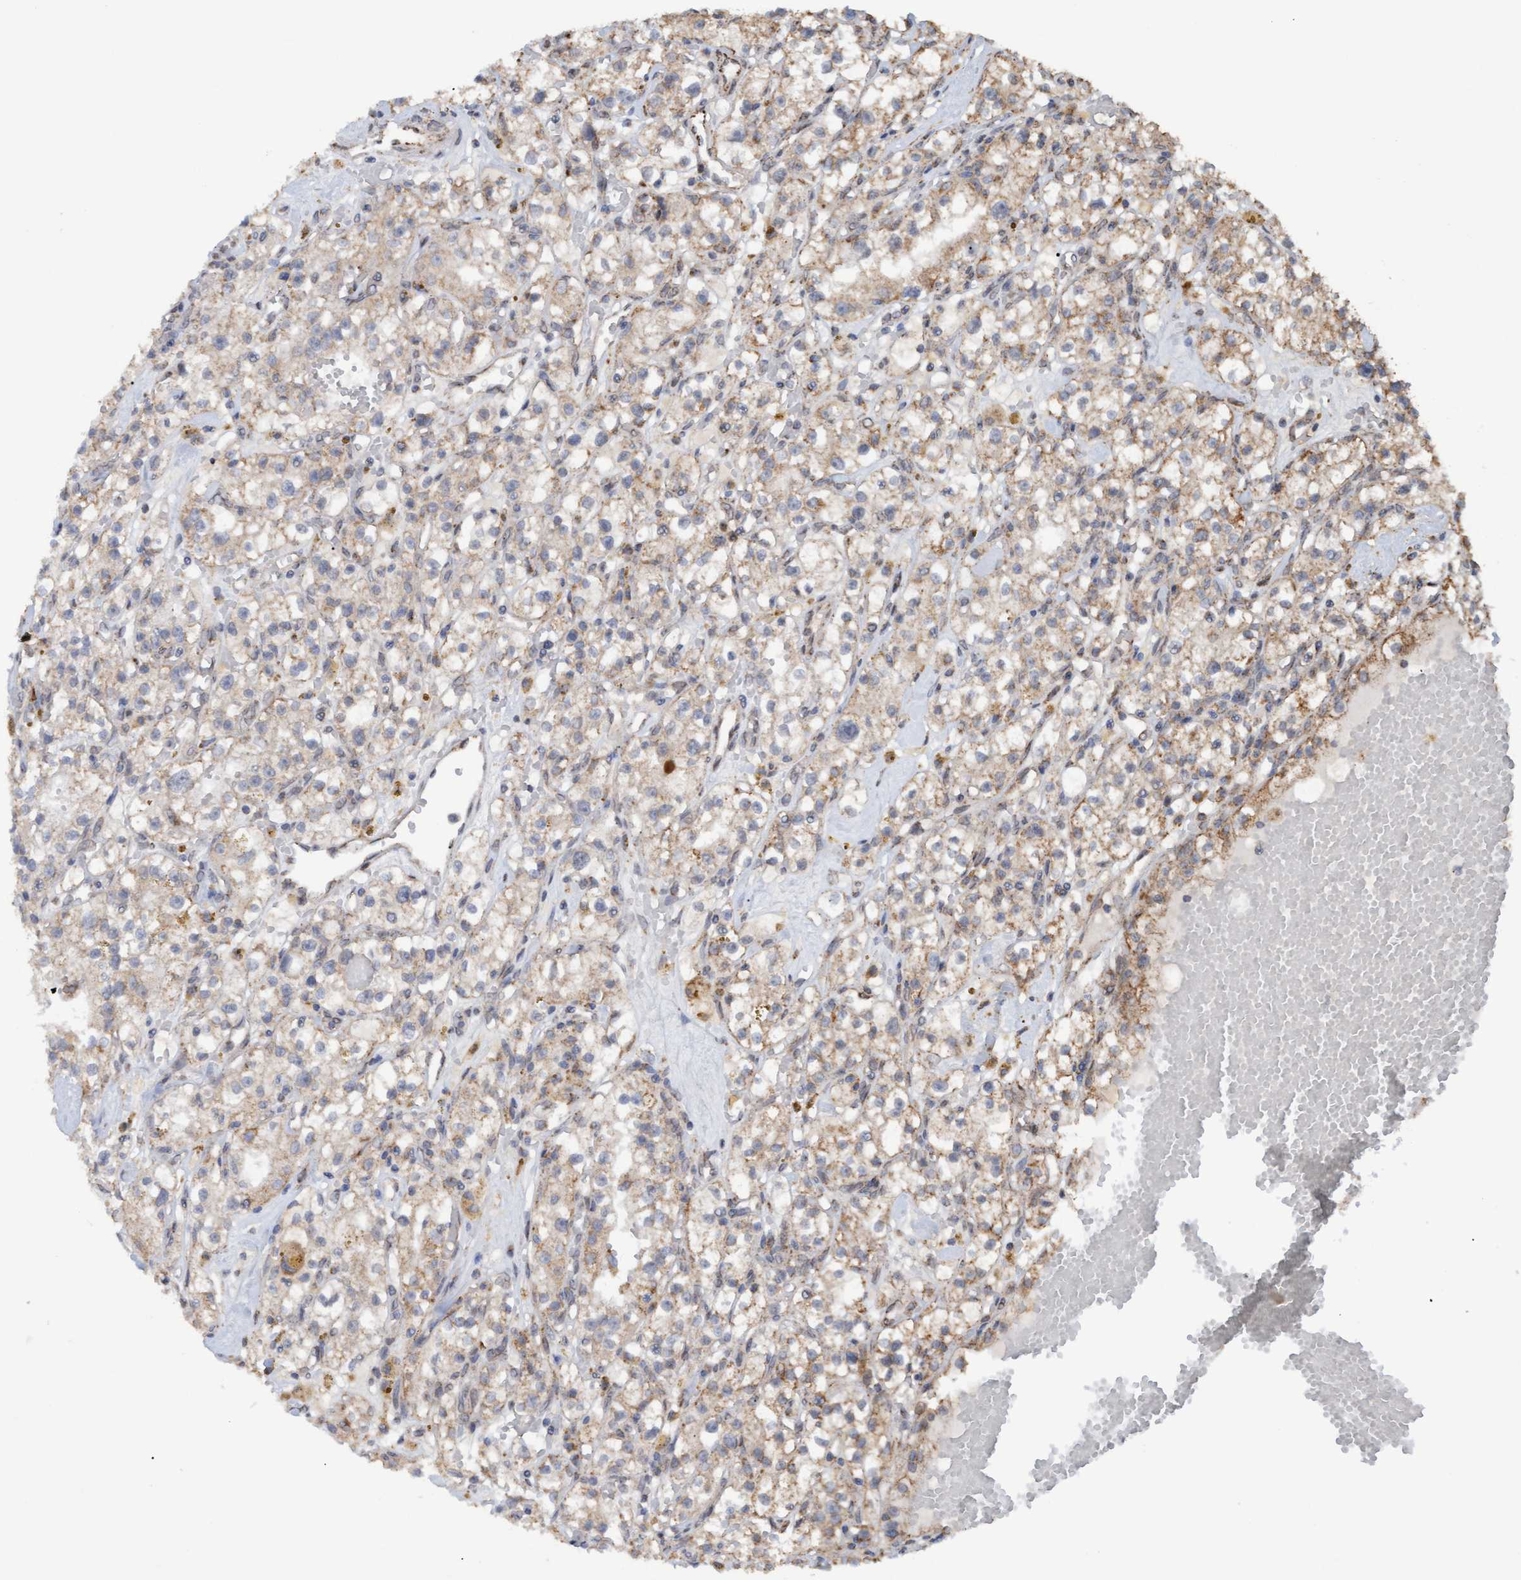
{"staining": {"intensity": "weak", "quantity": "25%-75%", "location": "cytoplasmic/membranous"}, "tissue": "renal cancer", "cell_type": "Tumor cells", "image_type": "cancer", "snomed": [{"axis": "morphology", "description": "Adenocarcinoma, NOS"}, {"axis": "topography", "description": "Kidney"}], "caption": "The histopathology image shows immunohistochemical staining of renal adenocarcinoma. There is weak cytoplasmic/membranous staining is present in approximately 25%-75% of tumor cells.", "gene": "MGLL", "patient": {"sex": "male", "age": 56}}